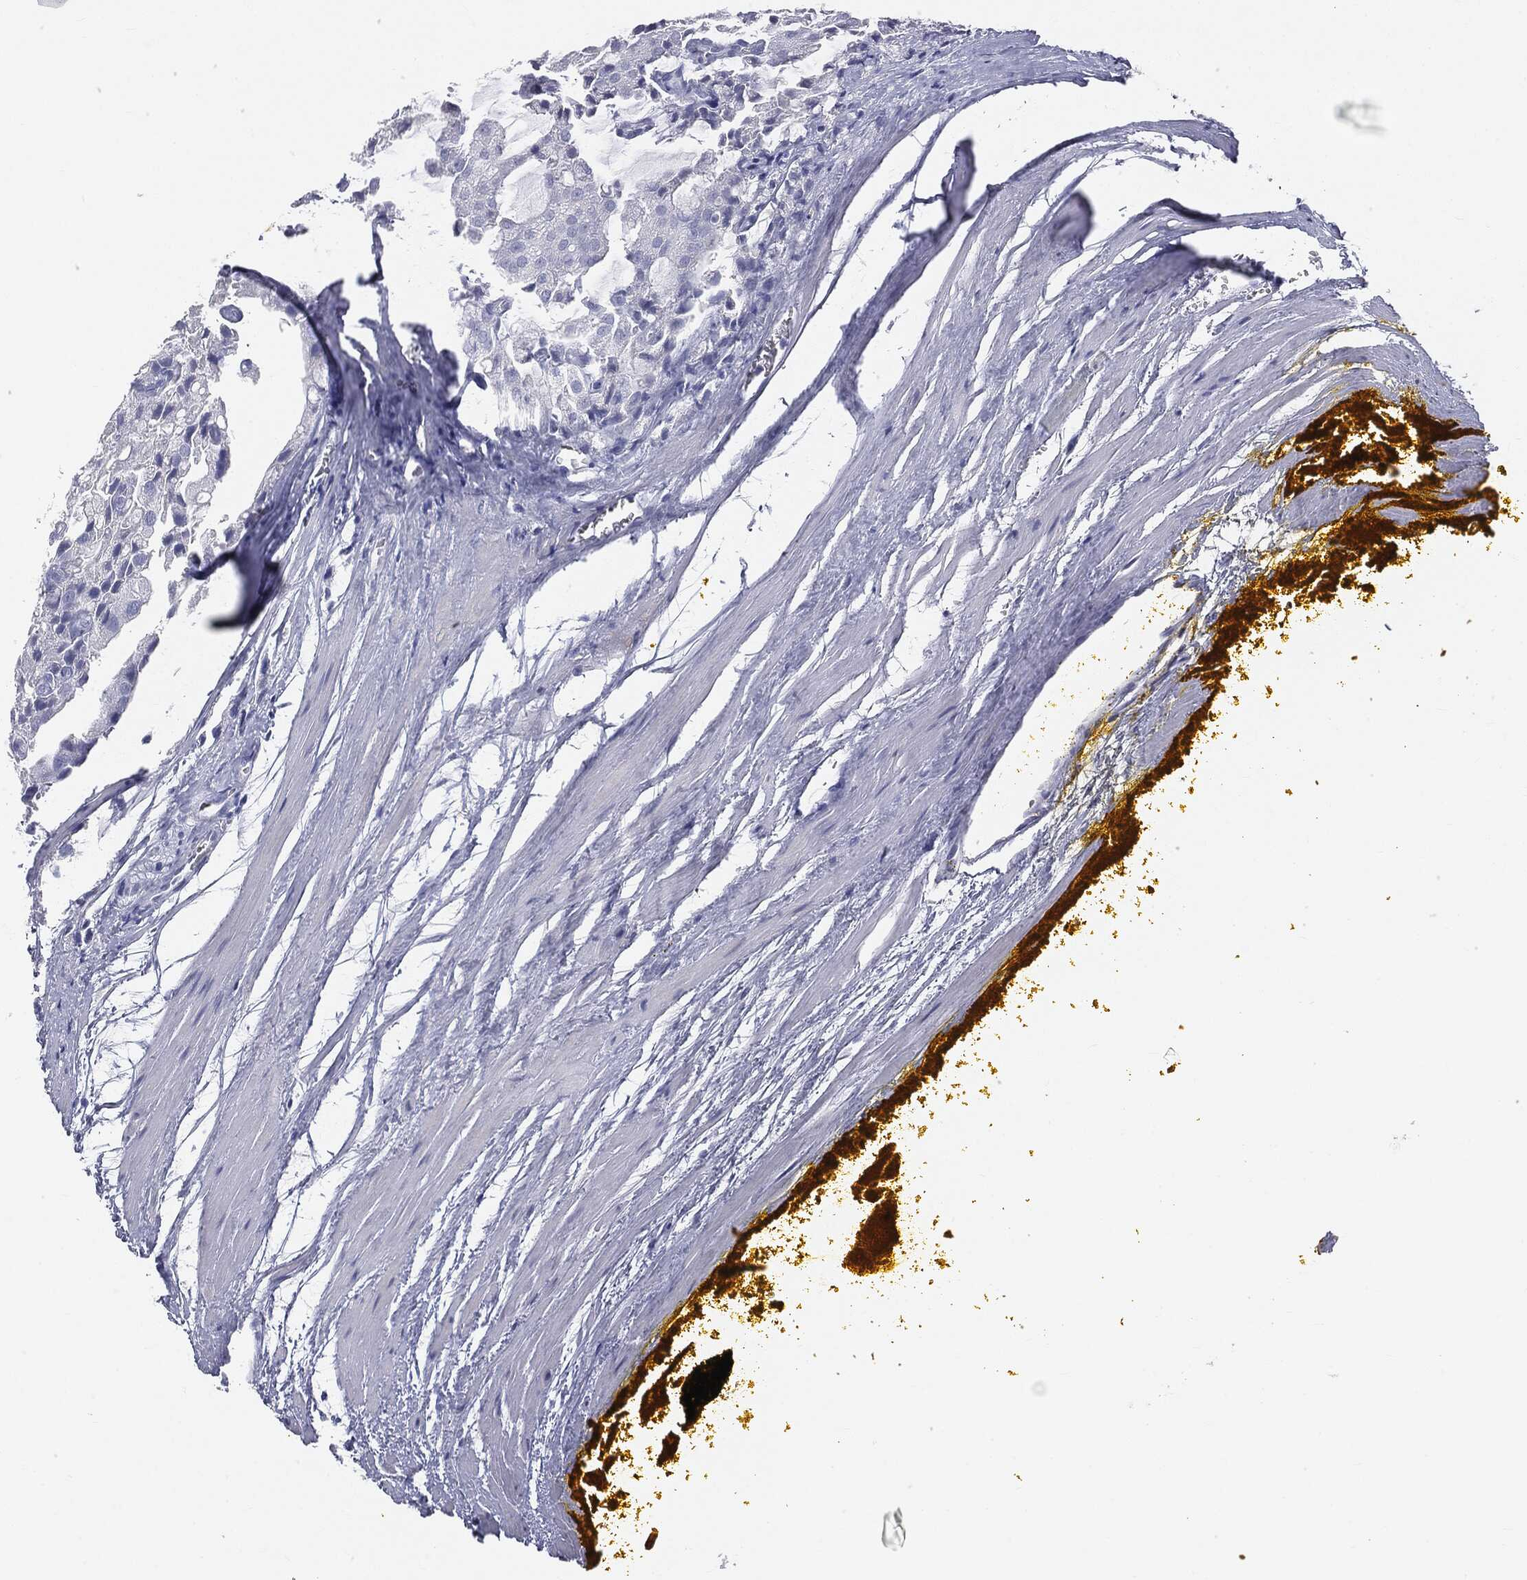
{"staining": {"intensity": "negative", "quantity": "none", "location": "none"}, "tissue": "prostate cancer", "cell_type": "Tumor cells", "image_type": "cancer", "snomed": [{"axis": "morphology", "description": "Adenocarcinoma, NOS"}, {"axis": "topography", "description": "Prostate and seminal vesicle, NOS"}, {"axis": "topography", "description": "Prostate"}], "caption": "This is an immunohistochemistry (IHC) micrograph of prostate adenocarcinoma. There is no expression in tumor cells.", "gene": "AFP", "patient": {"sex": "male", "age": 67}}